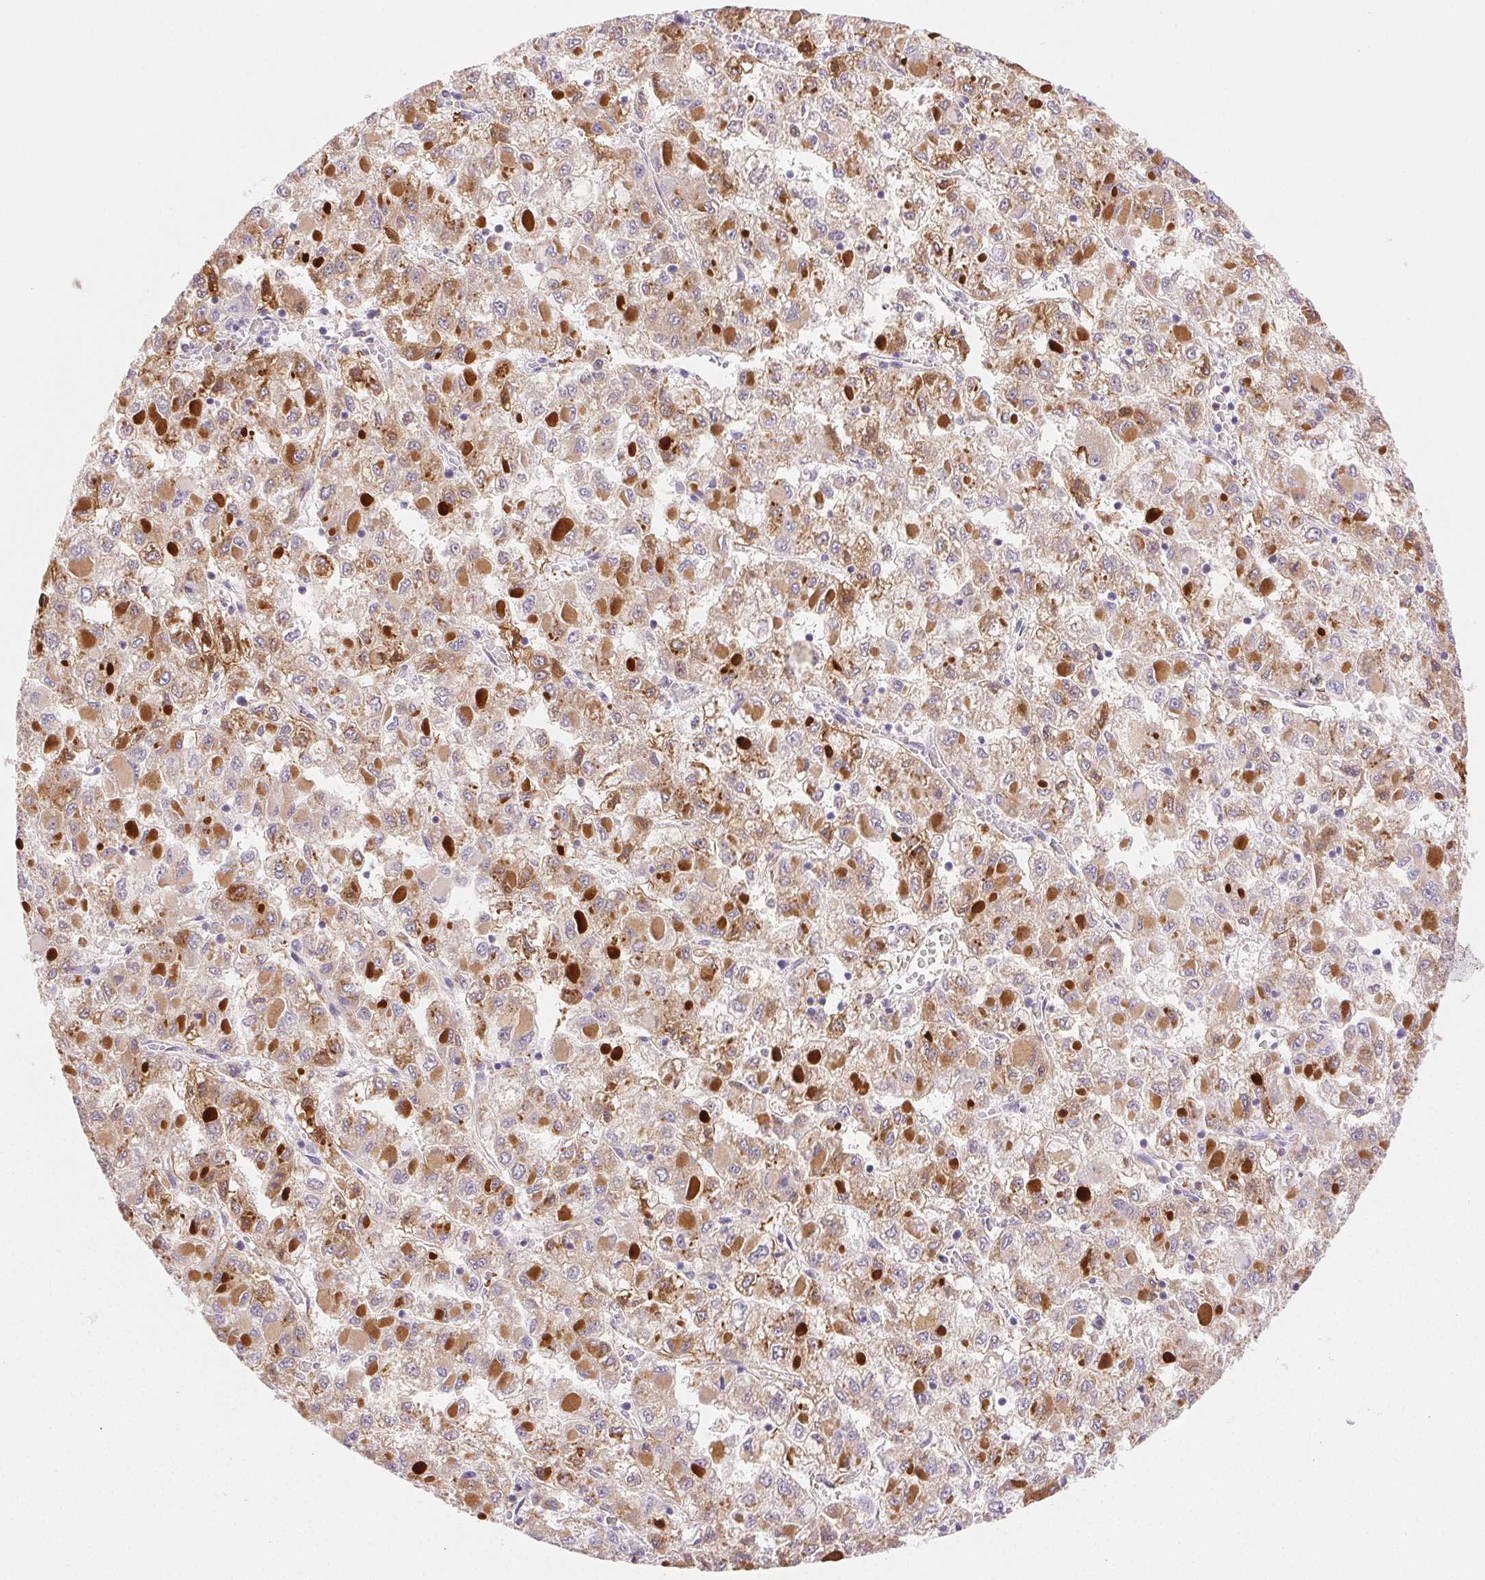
{"staining": {"intensity": "moderate", "quantity": "25%-75%", "location": "cytoplasmic/membranous"}, "tissue": "liver cancer", "cell_type": "Tumor cells", "image_type": "cancer", "snomed": [{"axis": "morphology", "description": "Carcinoma, Hepatocellular, NOS"}, {"axis": "topography", "description": "Liver"}], "caption": "Immunohistochemistry (IHC) of human liver cancer (hepatocellular carcinoma) reveals medium levels of moderate cytoplasmic/membranous positivity in approximately 25%-75% of tumor cells. (brown staining indicates protein expression, while blue staining denotes nuclei).", "gene": "FGA", "patient": {"sex": "male", "age": 40}}